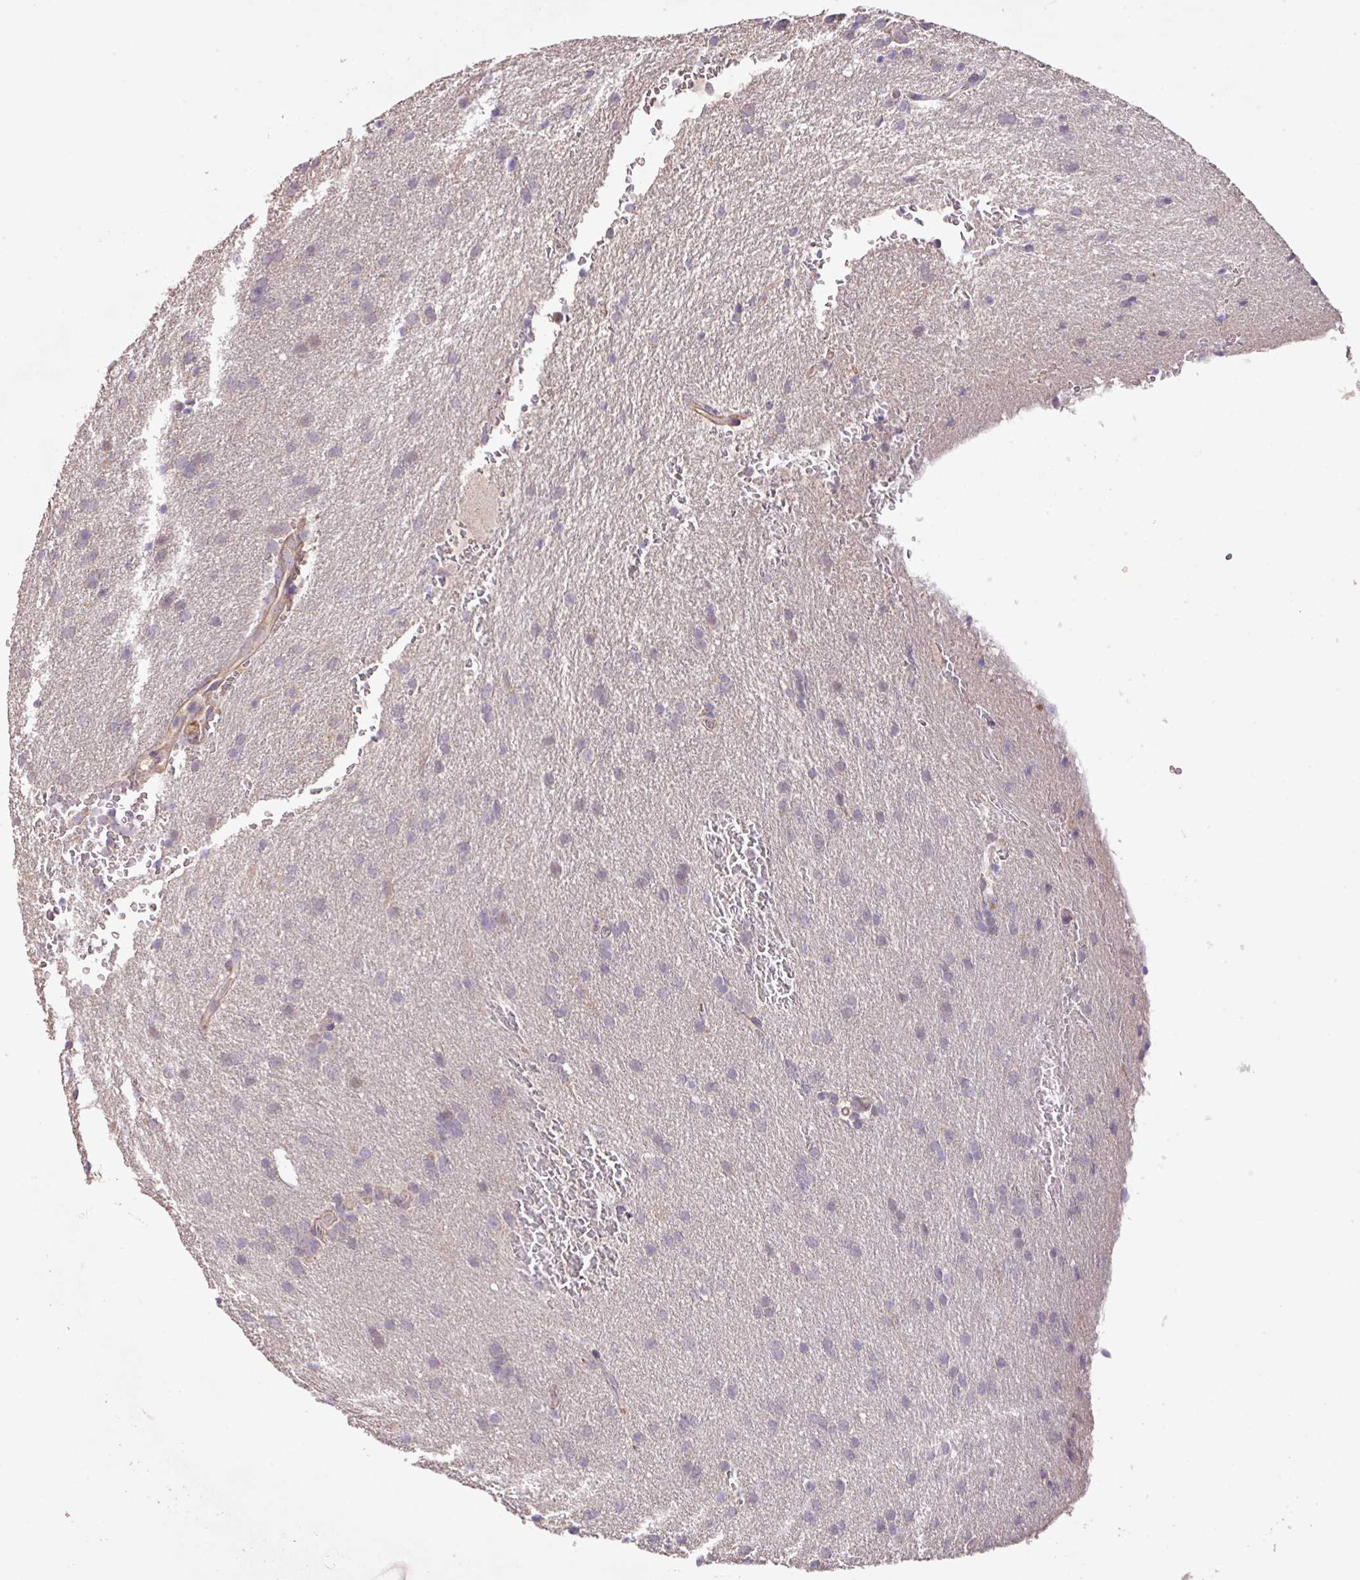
{"staining": {"intensity": "negative", "quantity": "none", "location": "none"}, "tissue": "glioma", "cell_type": "Tumor cells", "image_type": "cancer", "snomed": [{"axis": "morphology", "description": "Glioma, malignant, Low grade"}, {"axis": "topography", "description": "Brain"}], "caption": "The immunohistochemistry histopathology image has no significant expression in tumor cells of glioma tissue.", "gene": "PRADC1", "patient": {"sex": "female", "age": 33}}